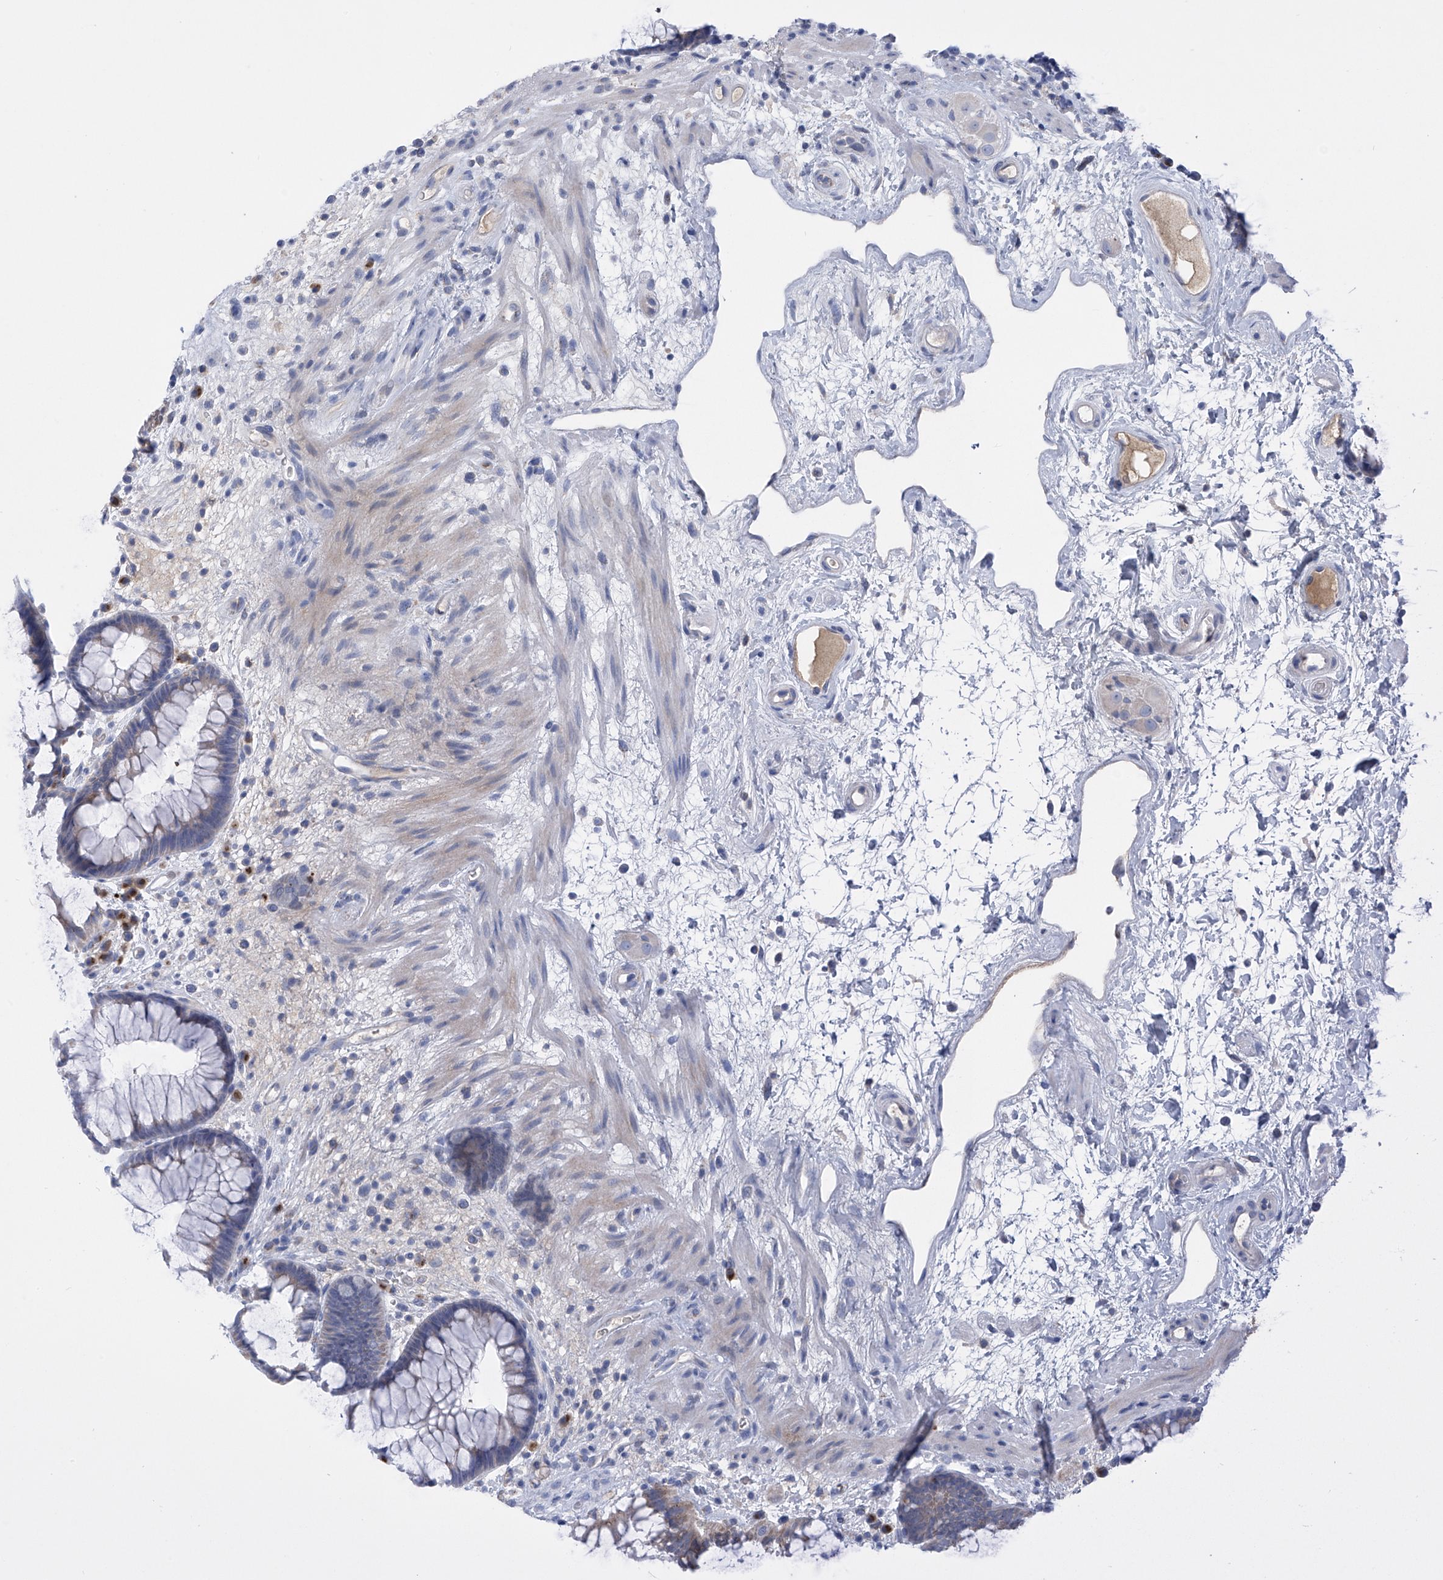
{"staining": {"intensity": "weak", "quantity": "<25%", "location": "cytoplasmic/membranous"}, "tissue": "rectum", "cell_type": "Glandular cells", "image_type": "normal", "snomed": [{"axis": "morphology", "description": "Normal tissue, NOS"}, {"axis": "topography", "description": "Rectum"}], "caption": "High power microscopy photomicrograph of an immunohistochemistry photomicrograph of normal rectum, revealing no significant positivity in glandular cells.", "gene": "SLCO4A1", "patient": {"sex": "male", "age": 51}}